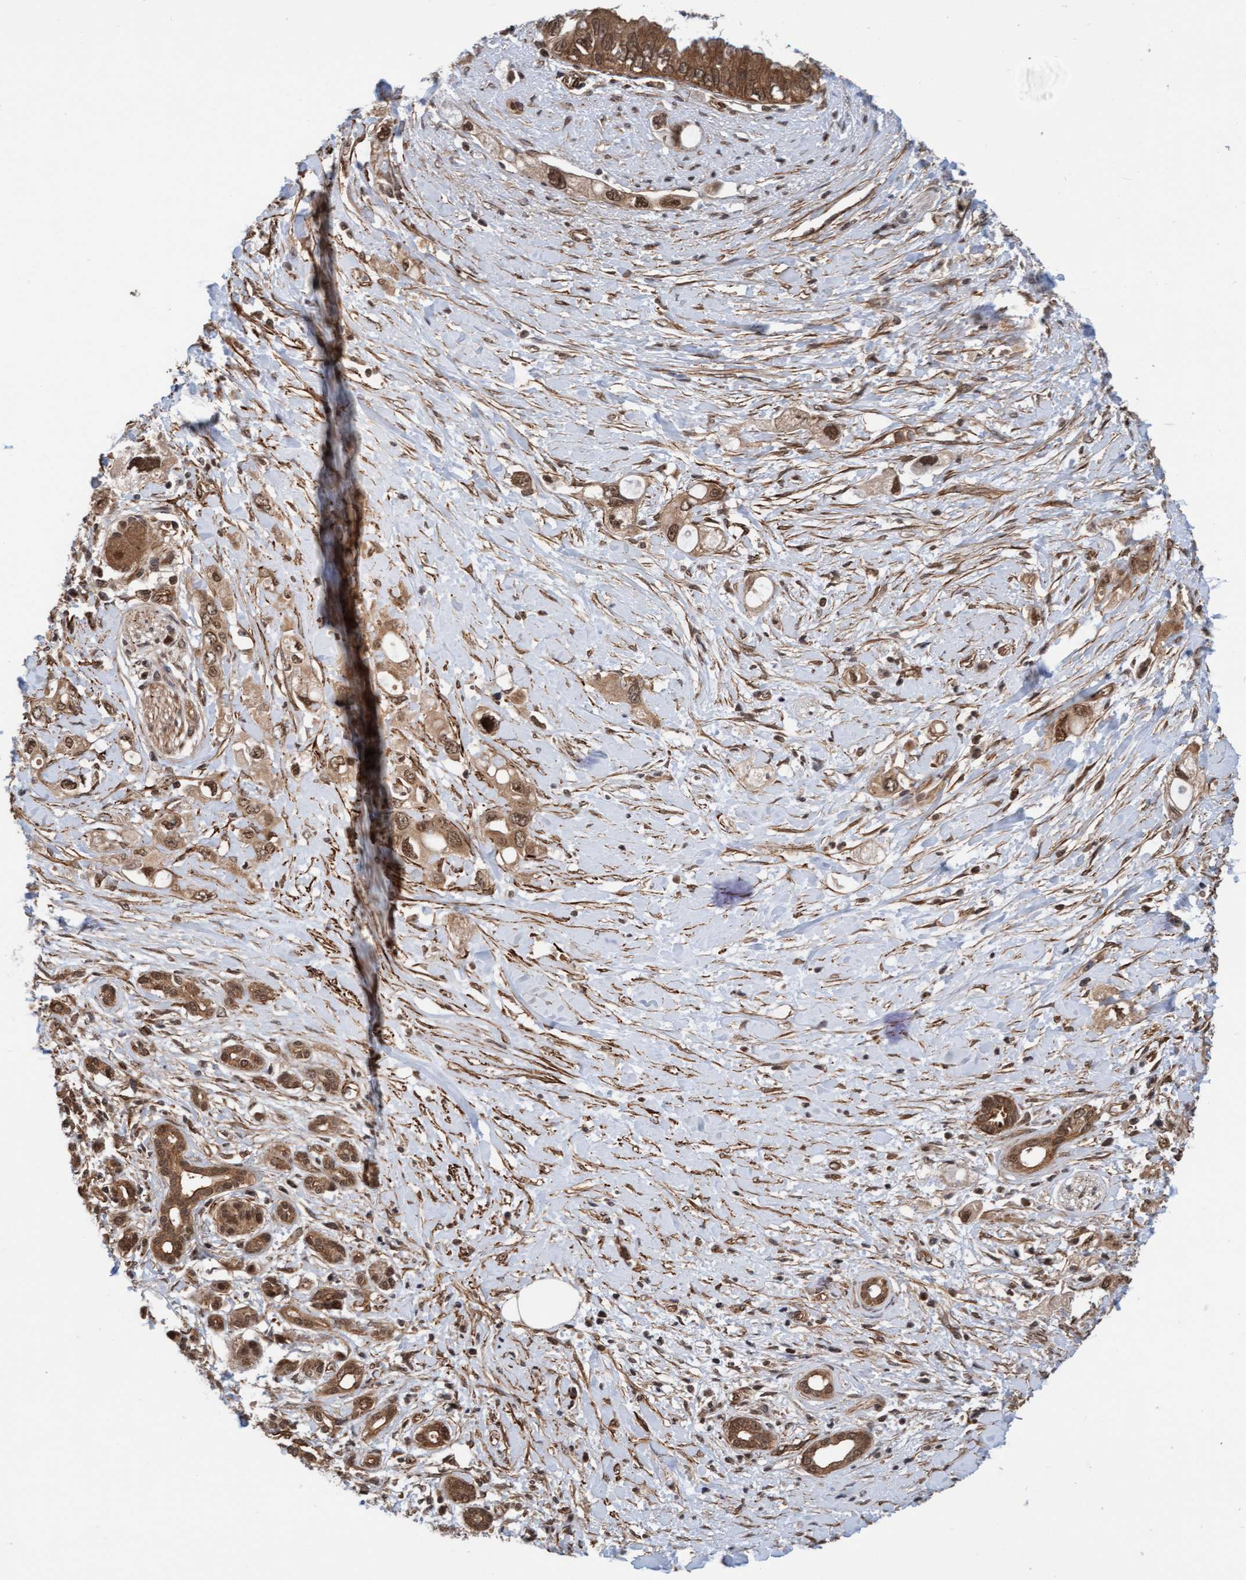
{"staining": {"intensity": "moderate", "quantity": ">75%", "location": "cytoplasmic/membranous,nuclear"}, "tissue": "pancreatic cancer", "cell_type": "Tumor cells", "image_type": "cancer", "snomed": [{"axis": "morphology", "description": "Adenocarcinoma, NOS"}, {"axis": "topography", "description": "Pancreas"}], "caption": "Immunohistochemical staining of adenocarcinoma (pancreatic) reveals medium levels of moderate cytoplasmic/membranous and nuclear protein expression in about >75% of tumor cells.", "gene": "STXBP4", "patient": {"sex": "female", "age": 56}}